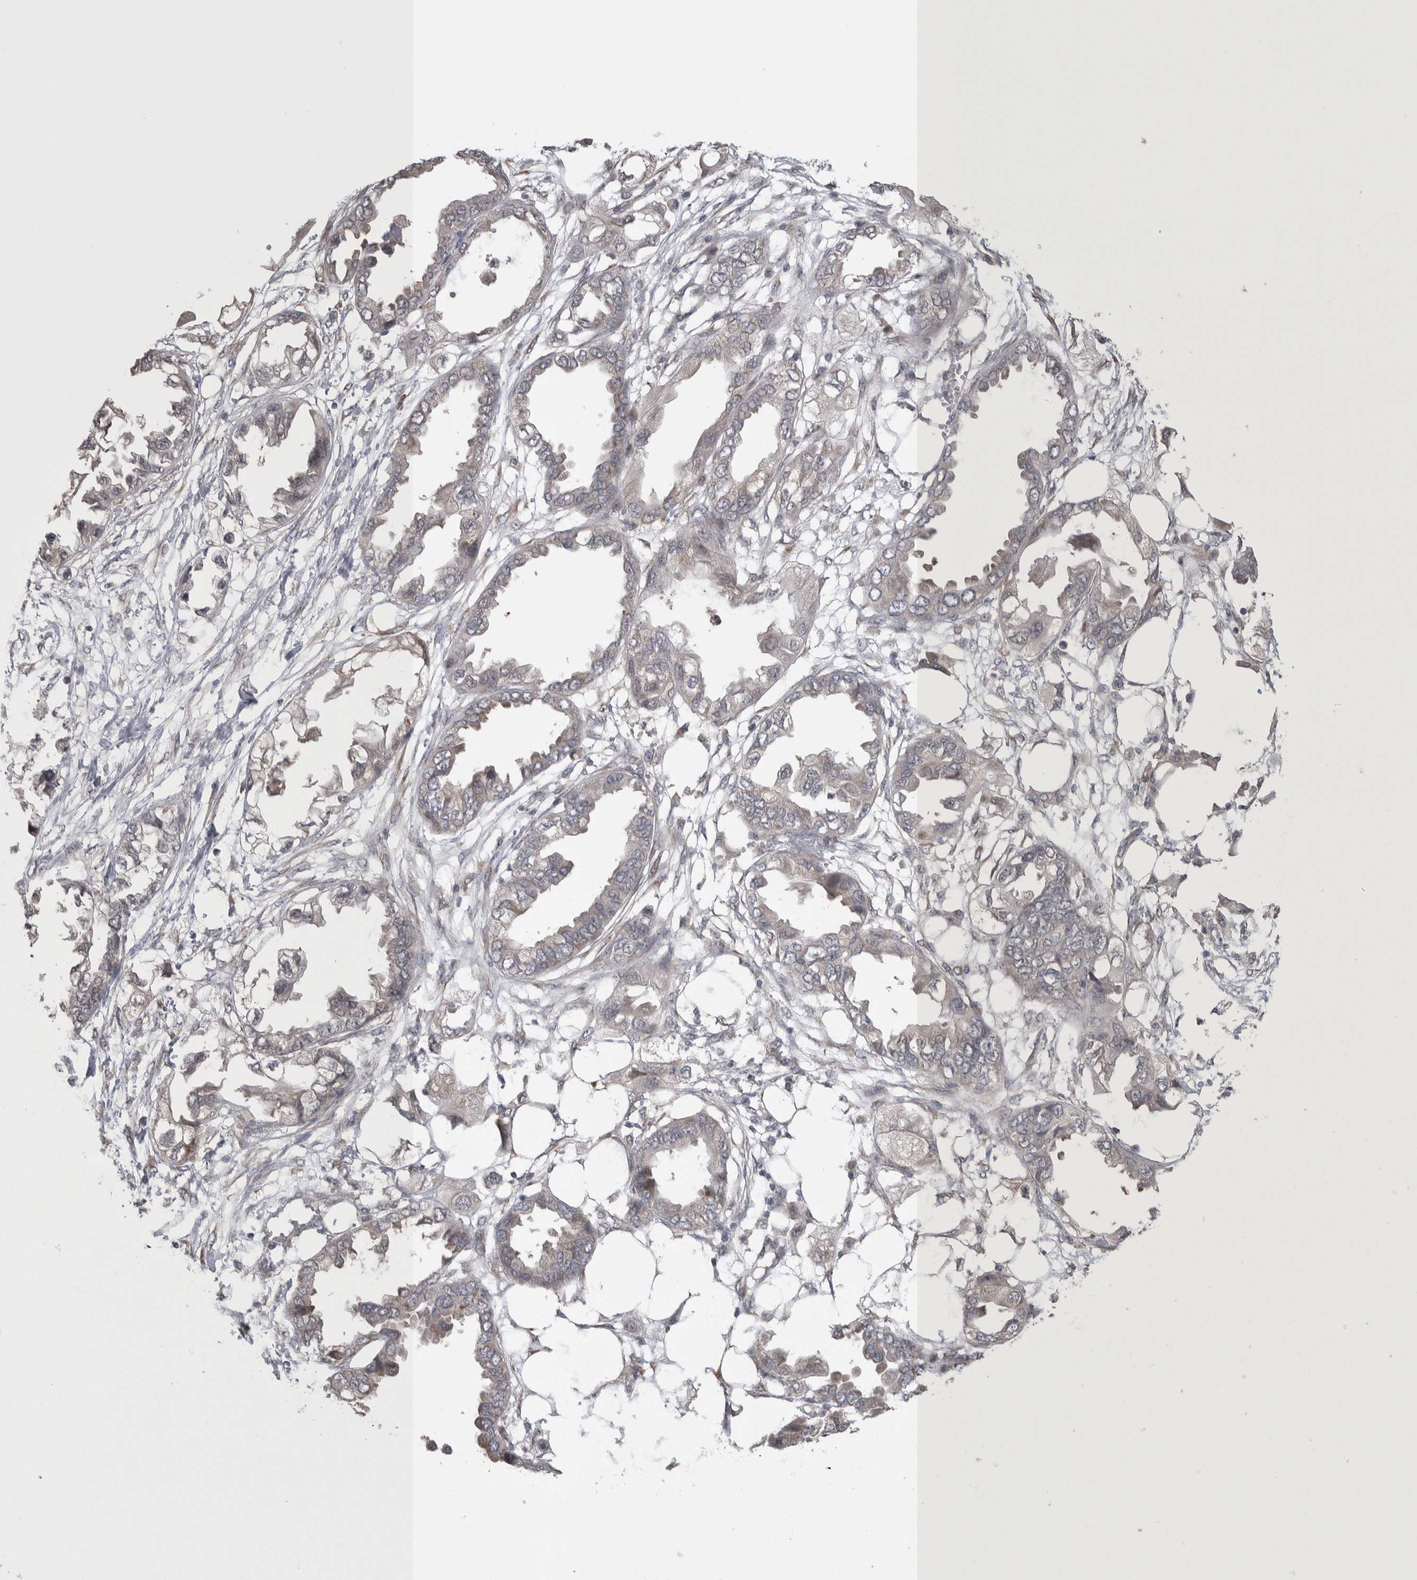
{"staining": {"intensity": "weak", "quantity": "<25%", "location": "cytoplasmic/membranous"}, "tissue": "endometrial cancer", "cell_type": "Tumor cells", "image_type": "cancer", "snomed": [{"axis": "morphology", "description": "Adenocarcinoma, NOS"}, {"axis": "morphology", "description": "Adenocarcinoma, metastatic, NOS"}, {"axis": "topography", "description": "Adipose tissue"}, {"axis": "topography", "description": "Endometrium"}], "caption": "Tumor cells are negative for protein expression in human metastatic adenocarcinoma (endometrial).", "gene": "CUL2", "patient": {"sex": "female", "age": 67}}